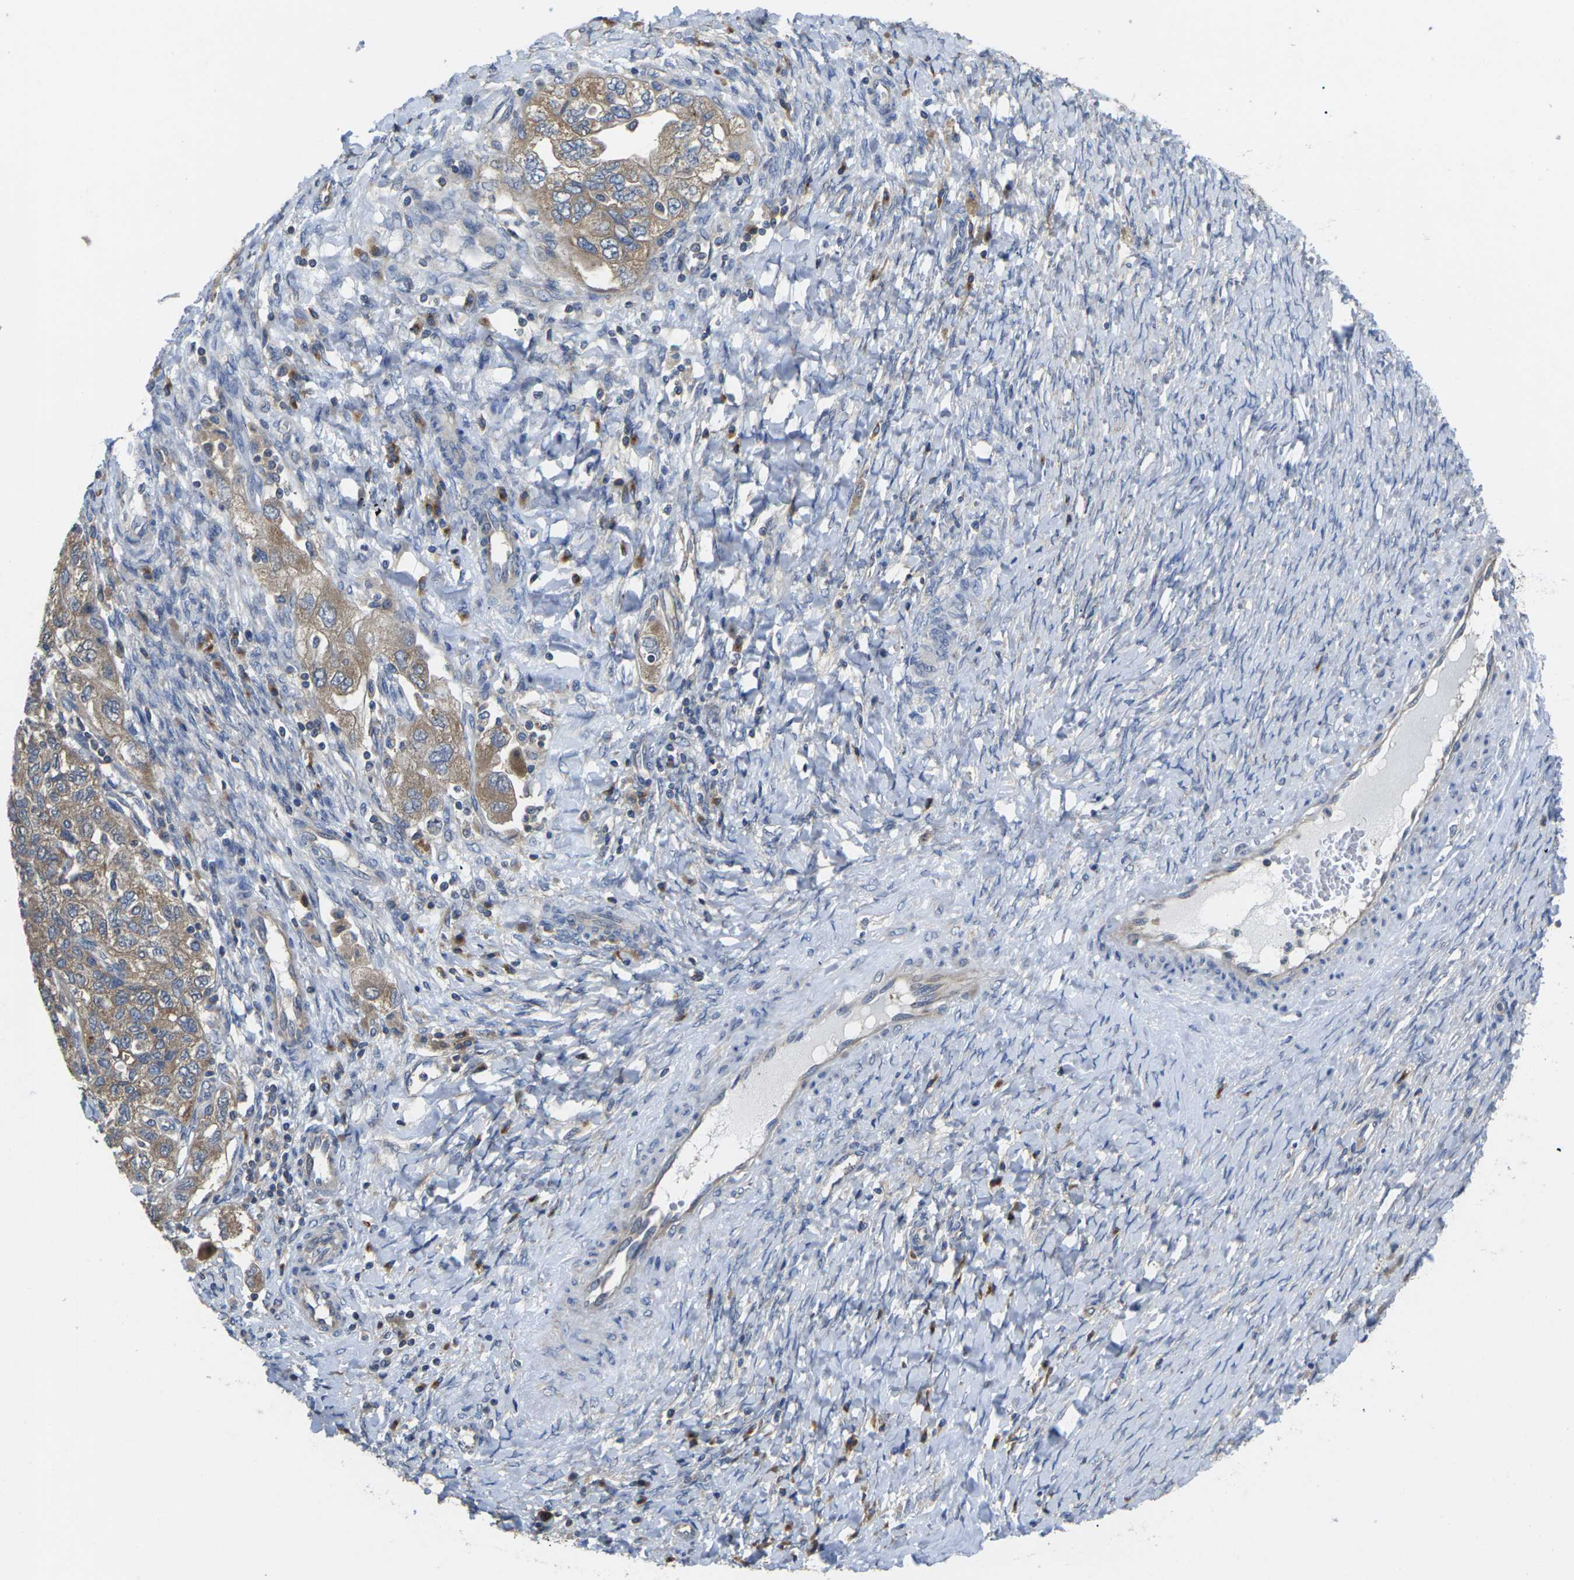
{"staining": {"intensity": "moderate", "quantity": ">75%", "location": "cytoplasmic/membranous"}, "tissue": "ovarian cancer", "cell_type": "Tumor cells", "image_type": "cancer", "snomed": [{"axis": "morphology", "description": "Carcinoma, NOS"}, {"axis": "morphology", "description": "Cystadenocarcinoma, serous, NOS"}, {"axis": "topography", "description": "Ovary"}], "caption": "Immunohistochemical staining of ovarian cancer demonstrates medium levels of moderate cytoplasmic/membranous staining in approximately >75% of tumor cells. (DAB IHC with brightfield microscopy, high magnification).", "gene": "TMCC2", "patient": {"sex": "female", "age": 69}}